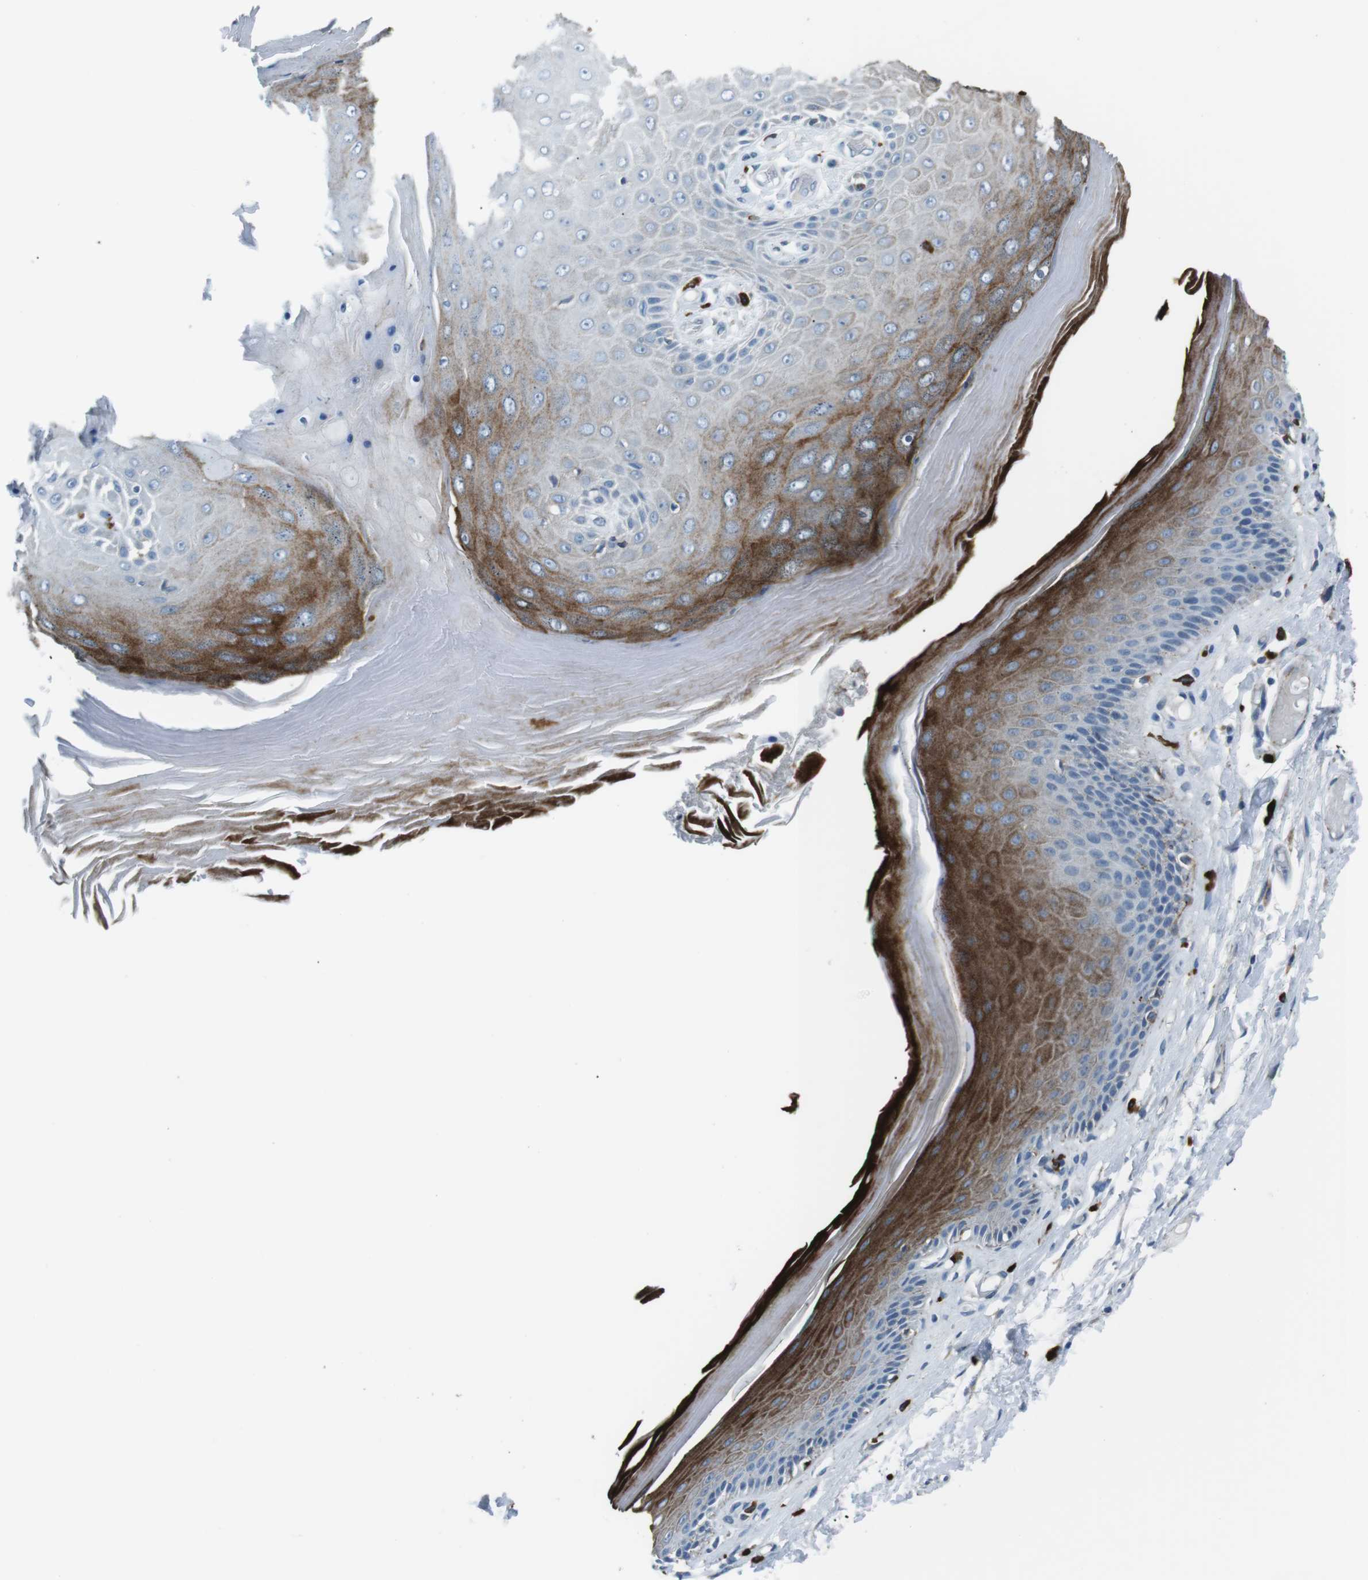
{"staining": {"intensity": "strong", "quantity": "<25%", "location": "cytoplasmic/membranous"}, "tissue": "skin", "cell_type": "Epidermal cells", "image_type": "normal", "snomed": [{"axis": "morphology", "description": "Normal tissue, NOS"}, {"axis": "morphology", "description": "Inflammation, NOS"}, {"axis": "topography", "description": "Vulva"}], "caption": "A photomicrograph of human skin stained for a protein exhibits strong cytoplasmic/membranous brown staining in epidermal cells. (Brightfield microscopy of DAB IHC at high magnification).", "gene": "CSF2RA", "patient": {"sex": "female", "age": 84}}